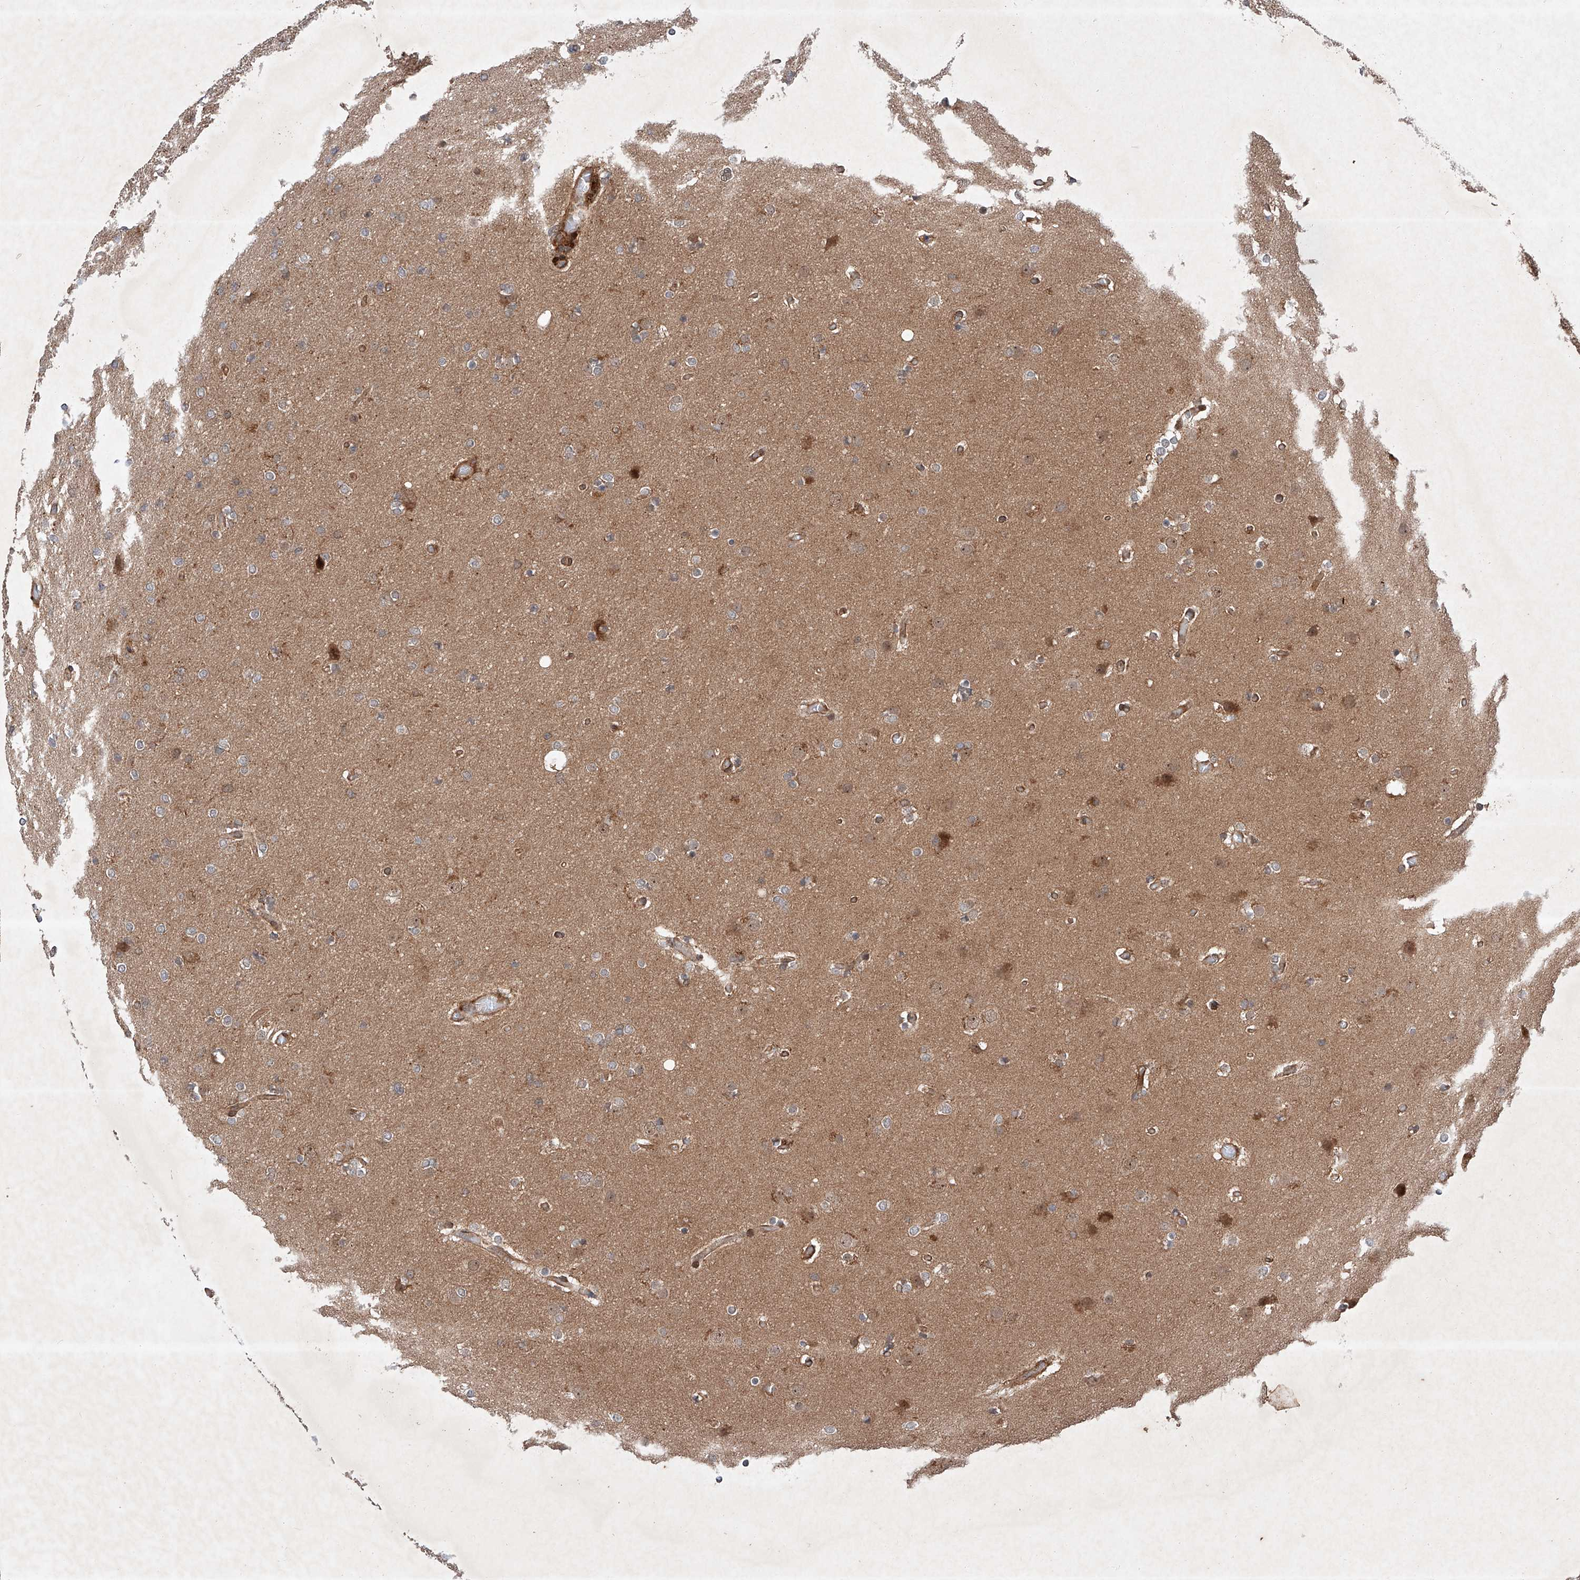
{"staining": {"intensity": "weak", "quantity": "<25%", "location": "cytoplasmic/membranous"}, "tissue": "glioma", "cell_type": "Tumor cells", "image_type": "cancer", "snomed": [{"axis": "morphology", "description": "Glioma, malignant, High grade"}, {"axis": "topography", "description": "Cerebral cortex"}], "caption": "The photomicrograph reveals no significant positivity in tumor cells of glioma.", "gene": "ZFP28", "patient": {"sex": "female", "age": 36}}